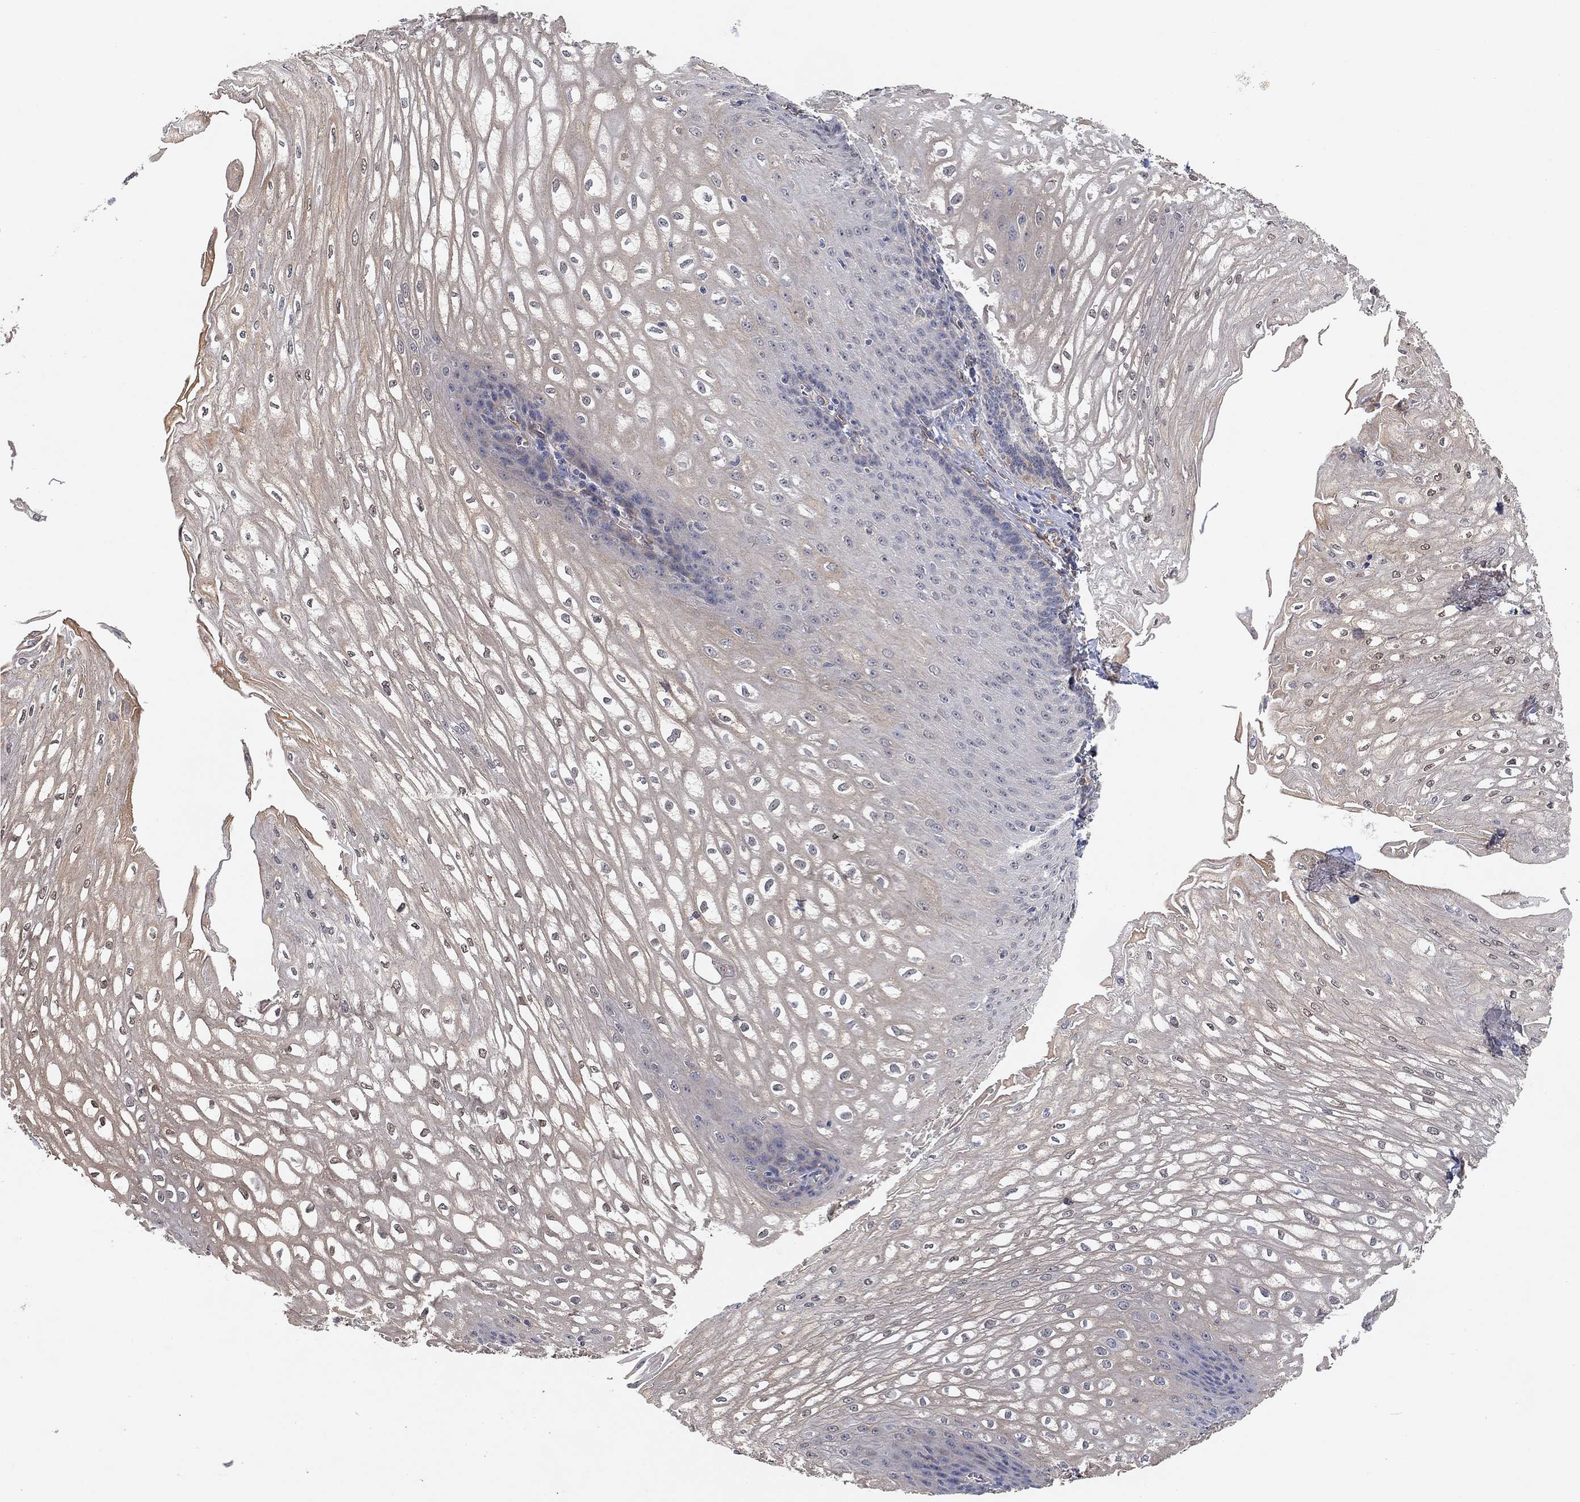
{"staining": {"intensity": "negative", "quantity": "none", "location": "none"}, "tissue": "esophagus", "cell_type": "Squamous epithelial cells", "image_type": "normal", "snomed": [{"axis": "morphology", "description": "Normal tissue, NOS"}, {"axis": "topography", "description": "Esophagus"}], "caption": "This is a image of immunohistochemistry (IHC) staining of unremarkable esophagus, which shows no expression in squamous epithelial cells. The staining was performed using DAB to visualize the protein expression in brown, while the nuclei were stained in blue with hematoxylin (Magnification: 20x).", "gene": "MCUR1", "patient": {"sex": "male", "age": 58}}